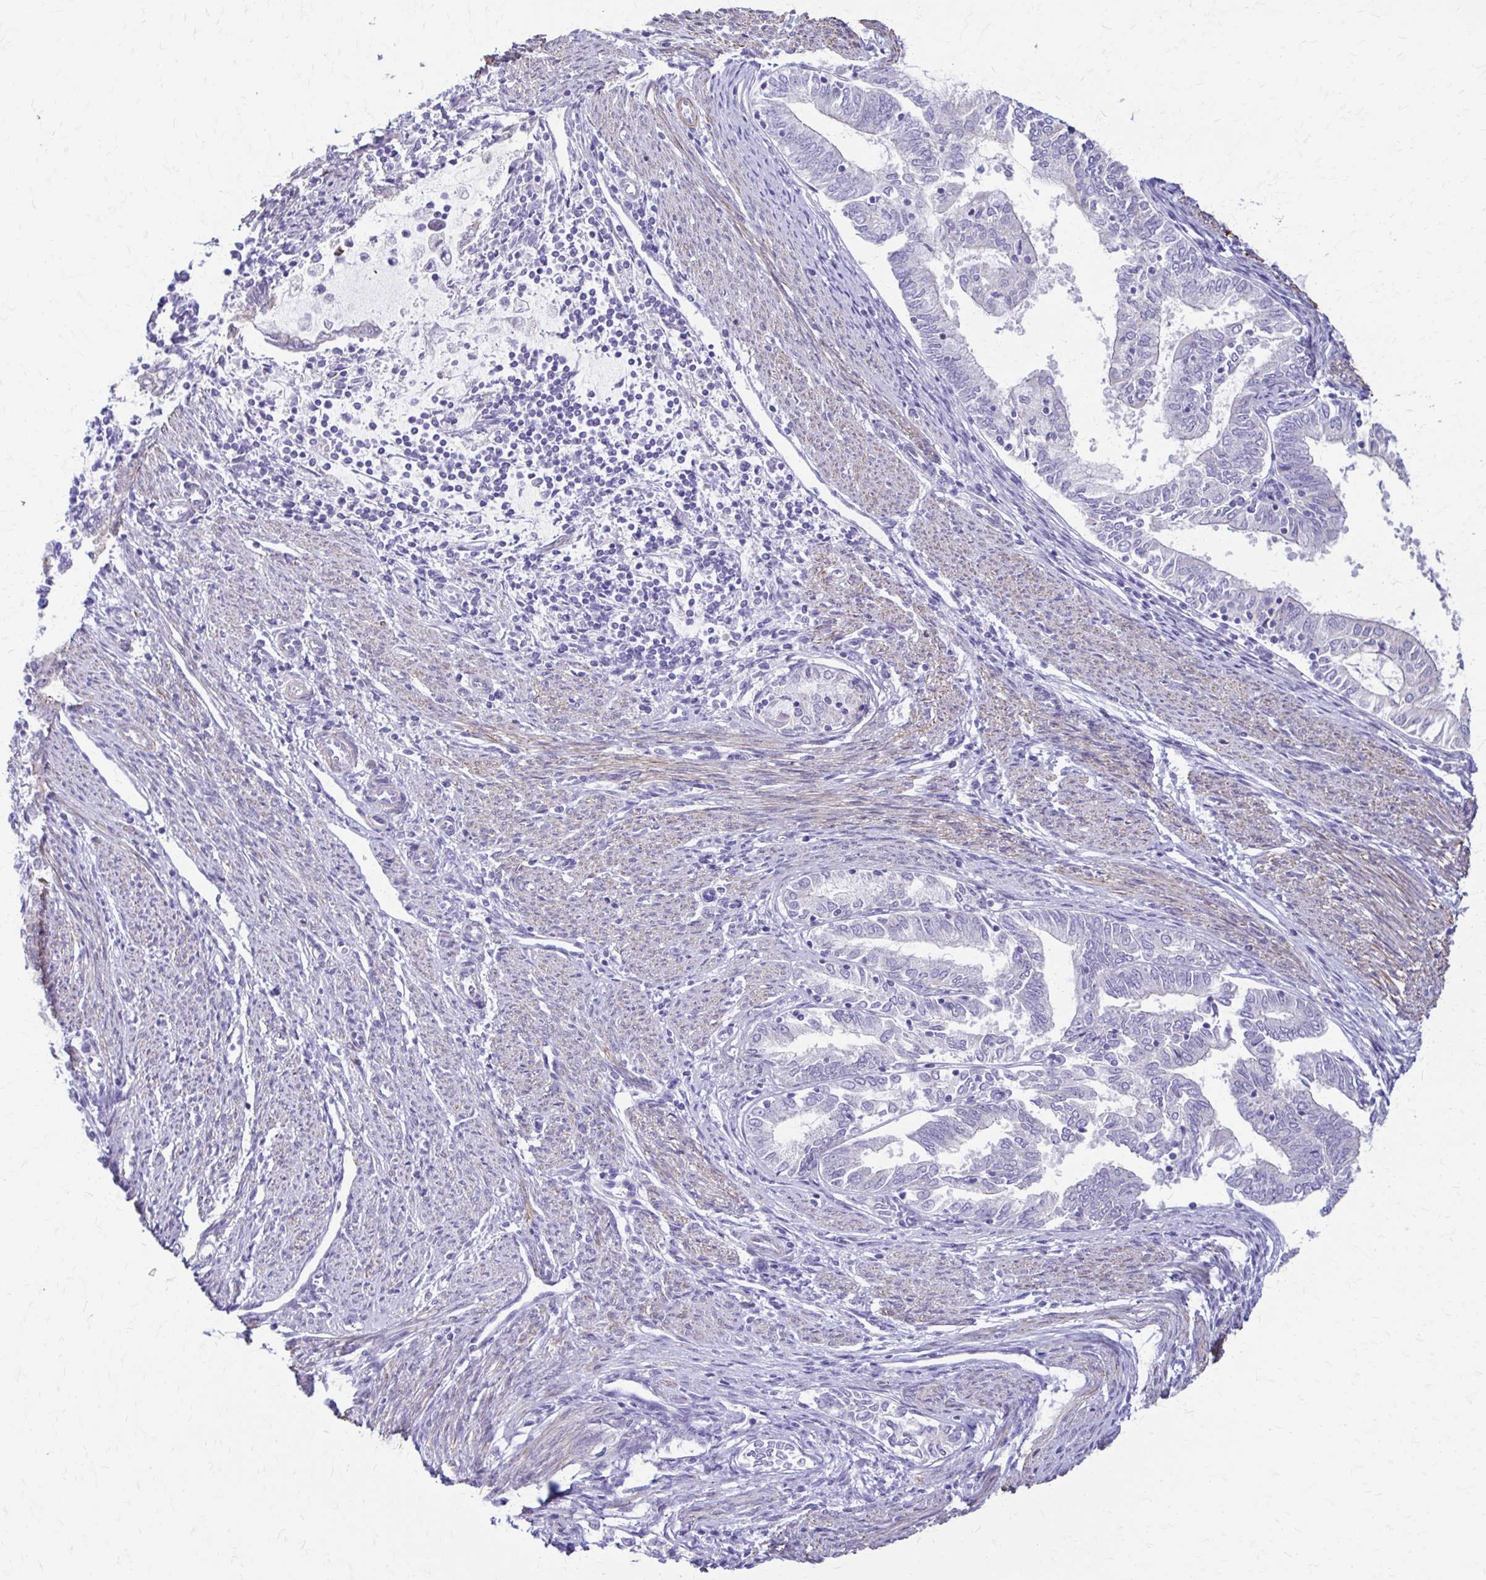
{"staining": {"intensity": "negative", "quantity": "none", "location": "none"}, "tissue": "endometrial cancer", "cell_type": "Tumor cells", "image_type": "cancer", "snomed": [{"axis": "morphology", "description": "Adenocarcinoma, NOS"}, {"axis": "topography", "description": "Endometrium"}], "caption": "An IHC image of endometrial cancer (adenocarcinoma) is shown. There is no staining in tumor cells of endometrial cancer (adenocarcinoma).", "gene": "DSP", "patient": {"sex": "female", "age": 79}}